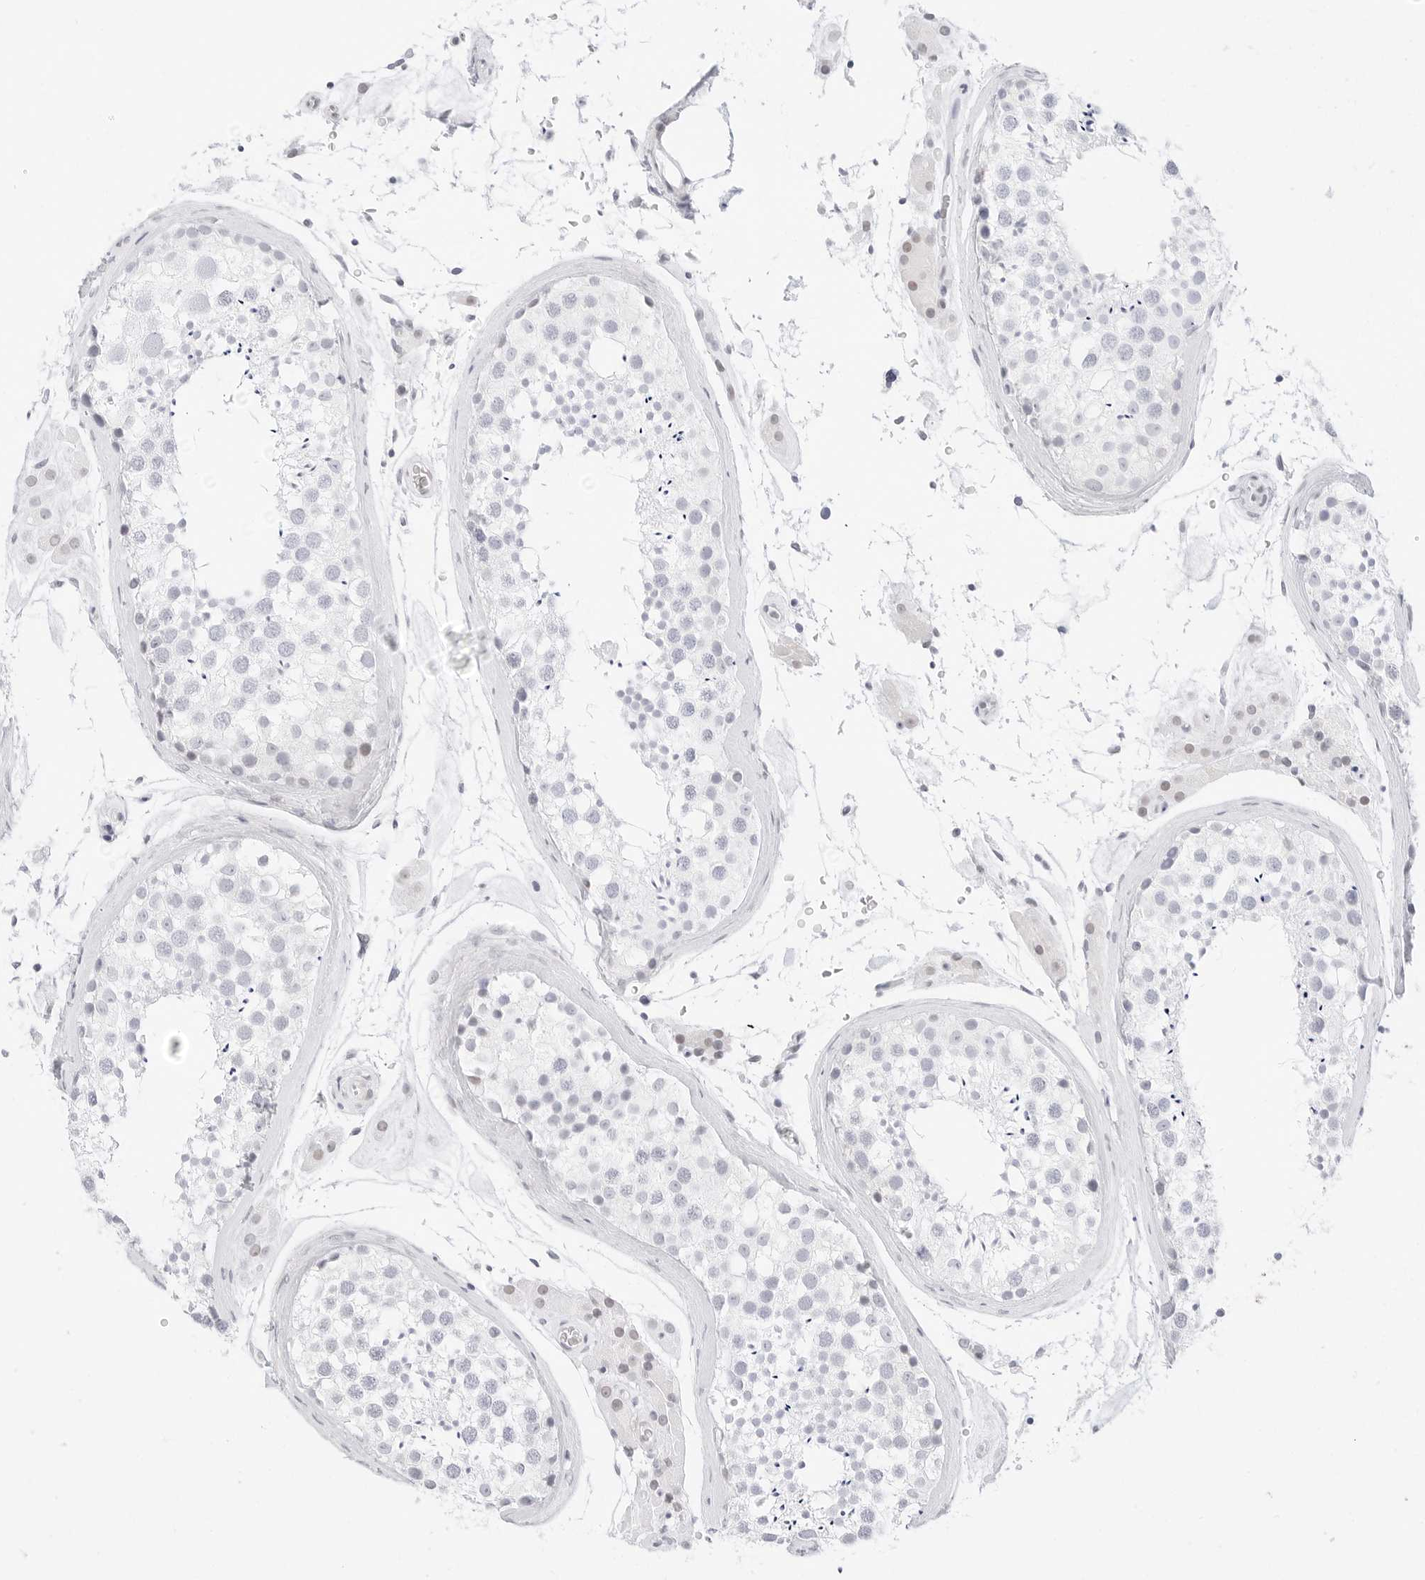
{"staining": {"intensity": "negative", "quantity": "none", "location": "none"}, "tissue": "testis", "cell_type": "Cells in seminiferous ducts", "image_type": "normal", "snomed": [{"axis": "morphology", "description": "Normal tissue, NOS"}, {"axis": "topography", "description": "Testis"}], "caption": "Immunohistochemistry of benign human testis demonstrates no positivity in cells in seminiferous ducts.", "gene": "CDH1", "patient": {"sex": "male", "age": 46}}